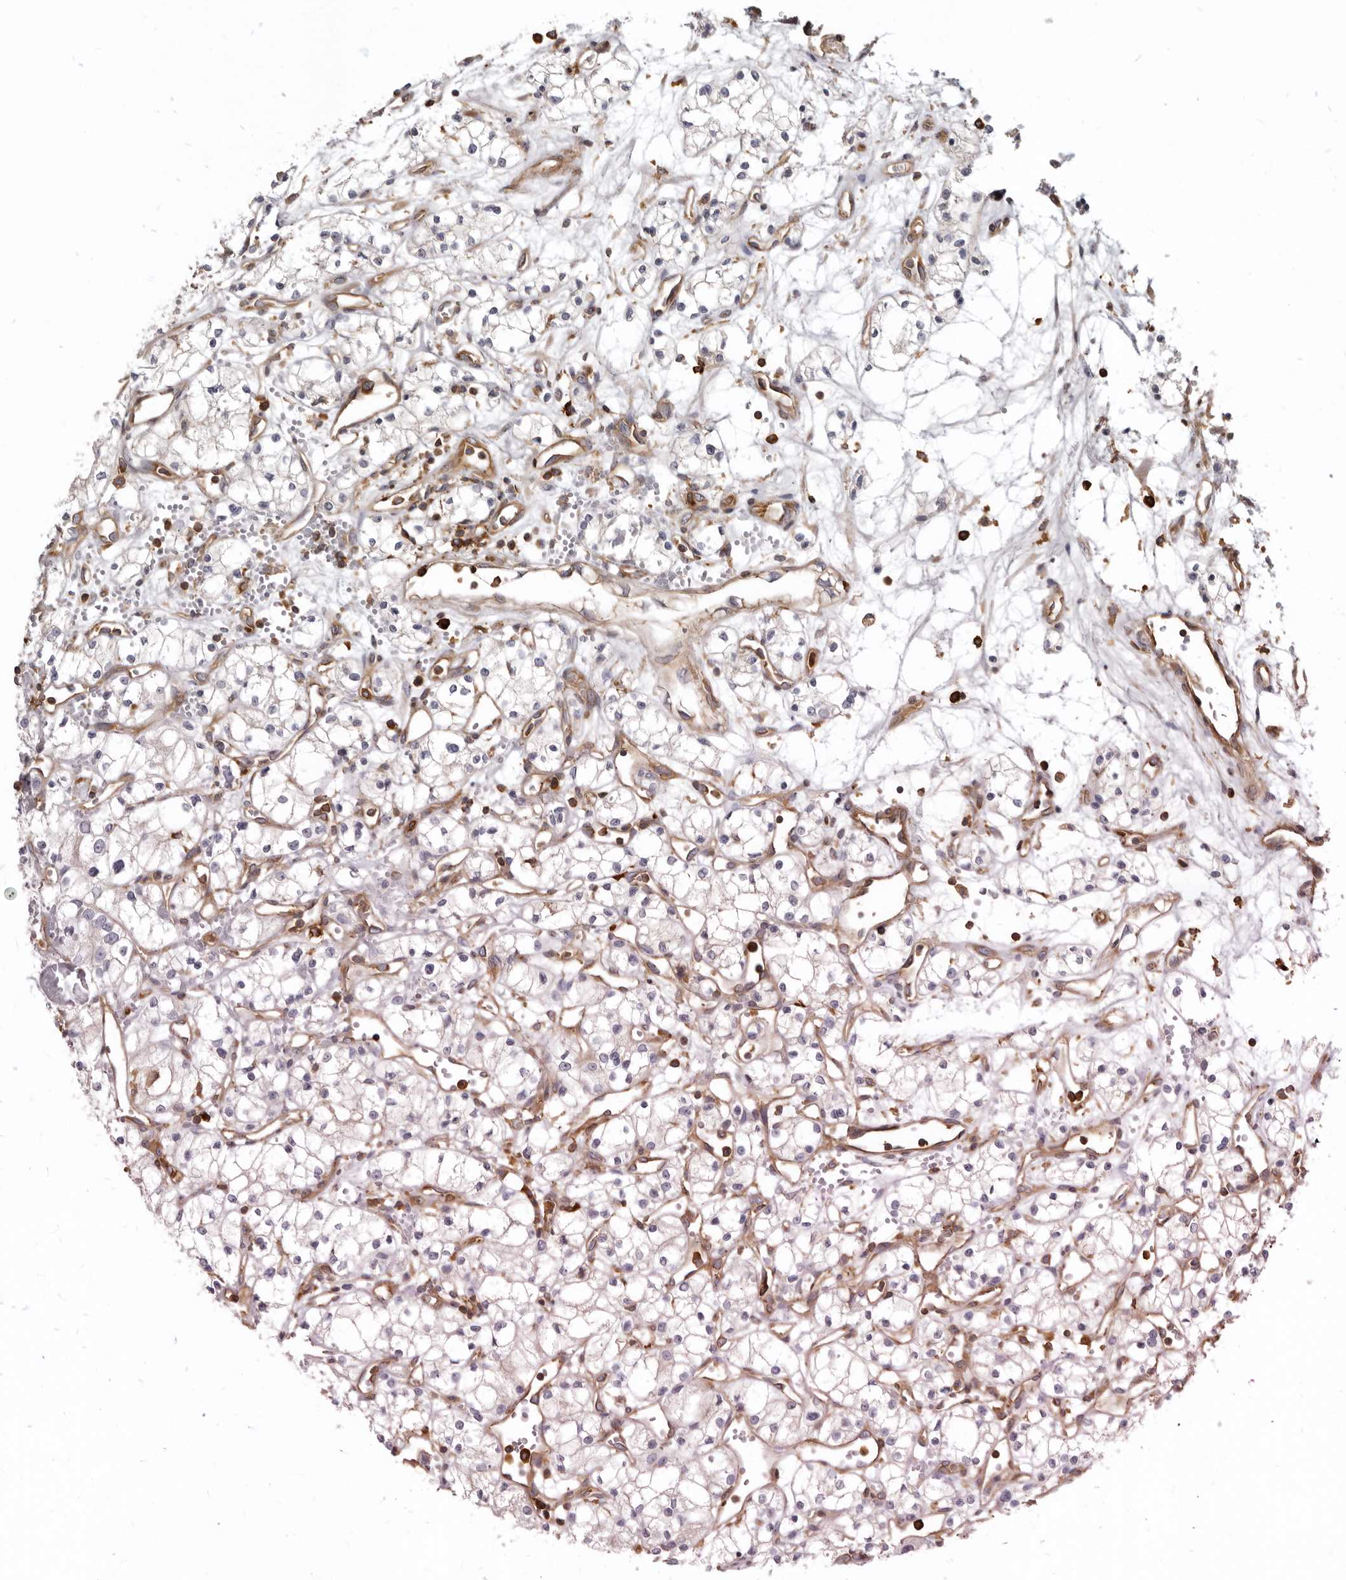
{"staining": {"intensity": "negative", "quantity": "none", "location": "none"}, "tissue": "renal cancer", "cell_type": "Tumor cells", "image_type": "cancer", "snomed": [{"axis": "morphology", "description": "Adenocarcinoma, NOS"}, {"axis": "topography", "description": "Kidney"}], "caption": "IHC of renal cancer shows no expression in tumor cells. The staining was performed using DAB (3,3'-diaminobenzidine) to visualize the protein expression in brown, while the nuclei were stained in blue with hematoxylin (Magnification: 20x).", "gene": "CBL", "patient": {"sex": "male", "age": 59}}